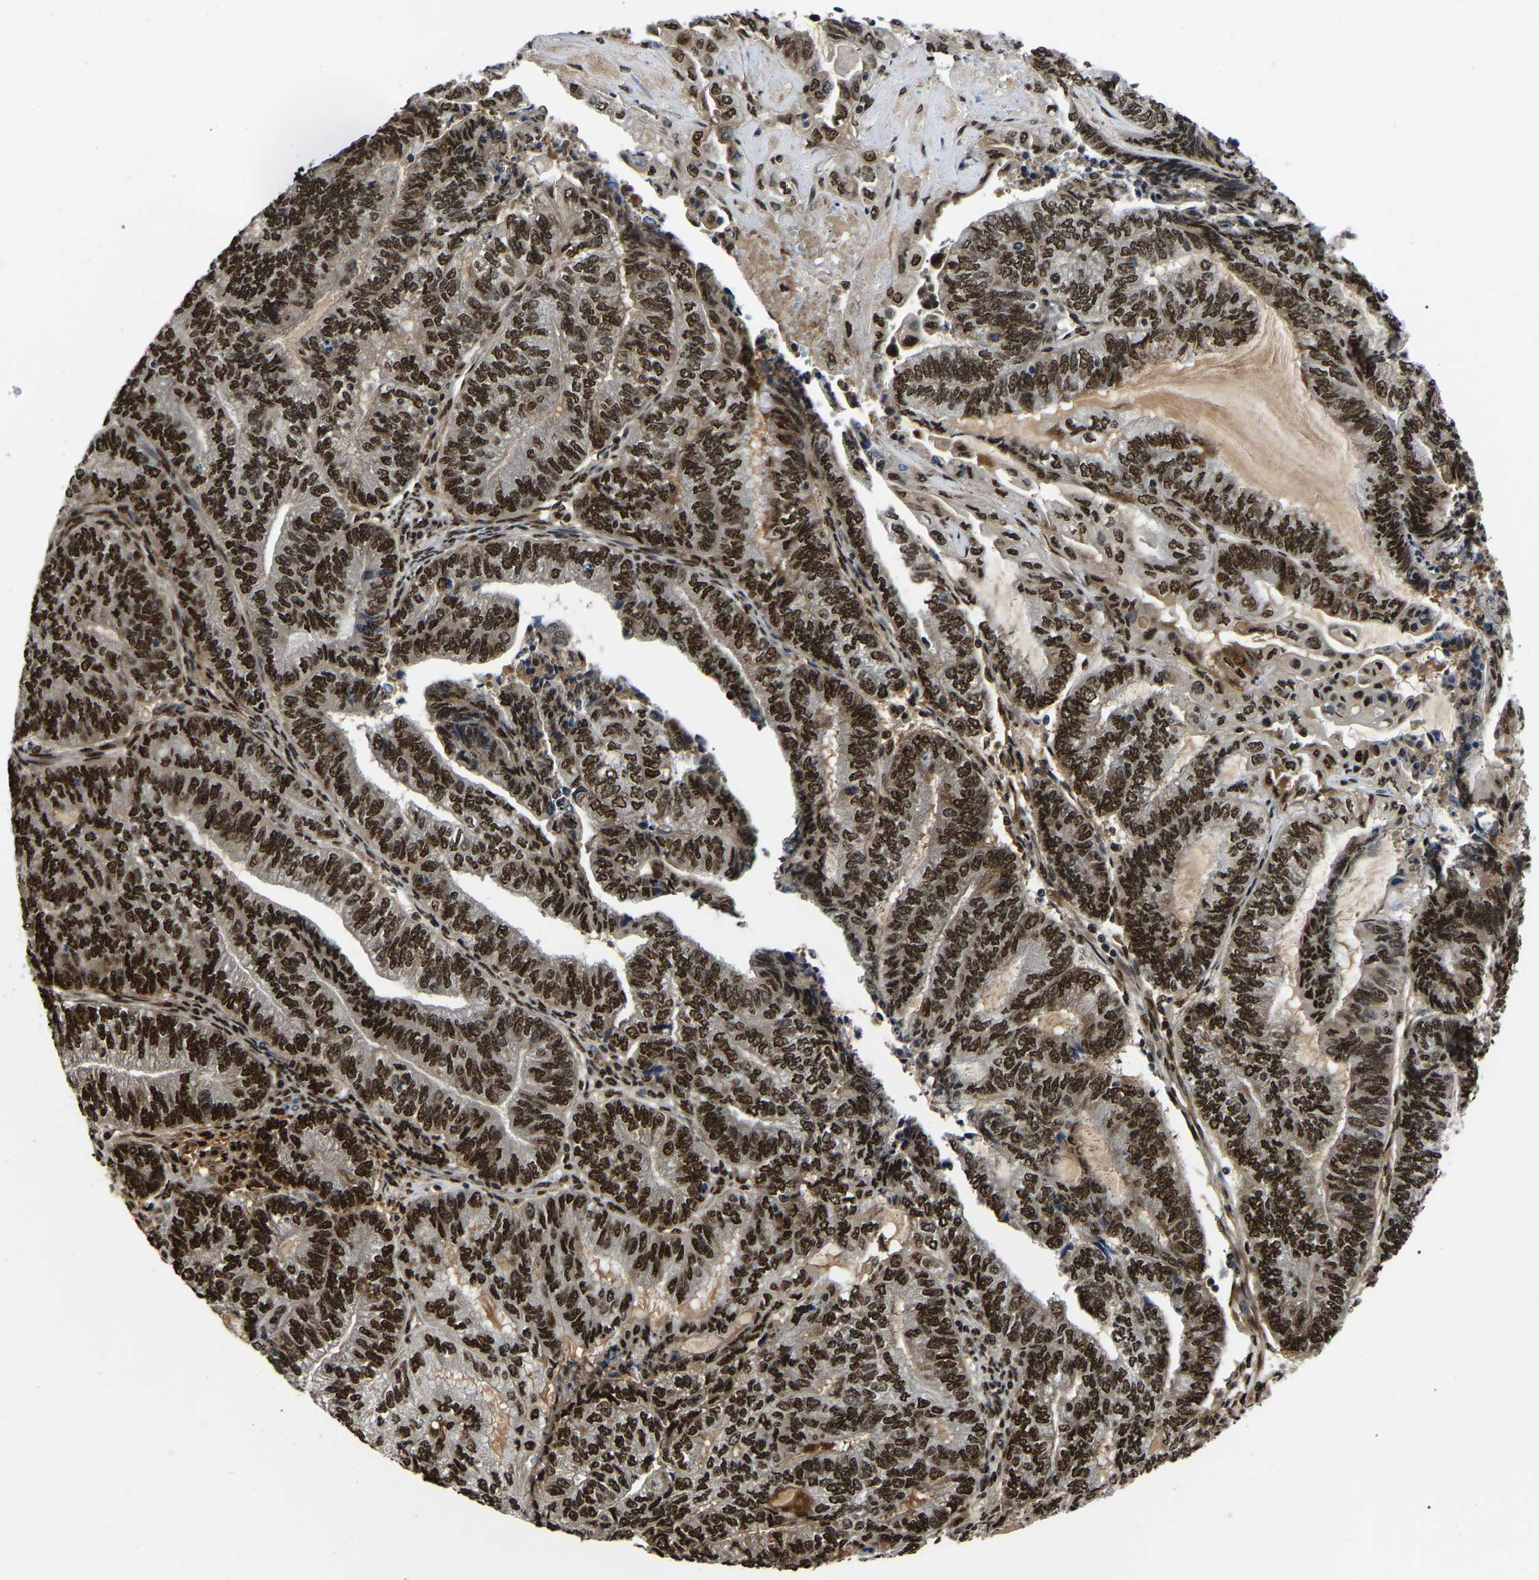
{"staining": {"intensity": "strong", "quantity": ">75%", "location": "nuclear"}, "tissue": "endometrial cancer", "cell_type": "Tumor cells", "image_type": "cancer", "snomed": [{"axis": "morphology", "description": "Adenocarcinoma, NOS"}, {"axis": "topography", "description": "Uterus"}, {"axis": "topography", "description": "Endometrium"}], "caption": "A brown stain shows strong nuclear positivity of a protein in human endometrial cancer (adenocarcinoma) tumor cells.", "gene": "TRIM35", "patient": {"sex": "female", "age": 70}}